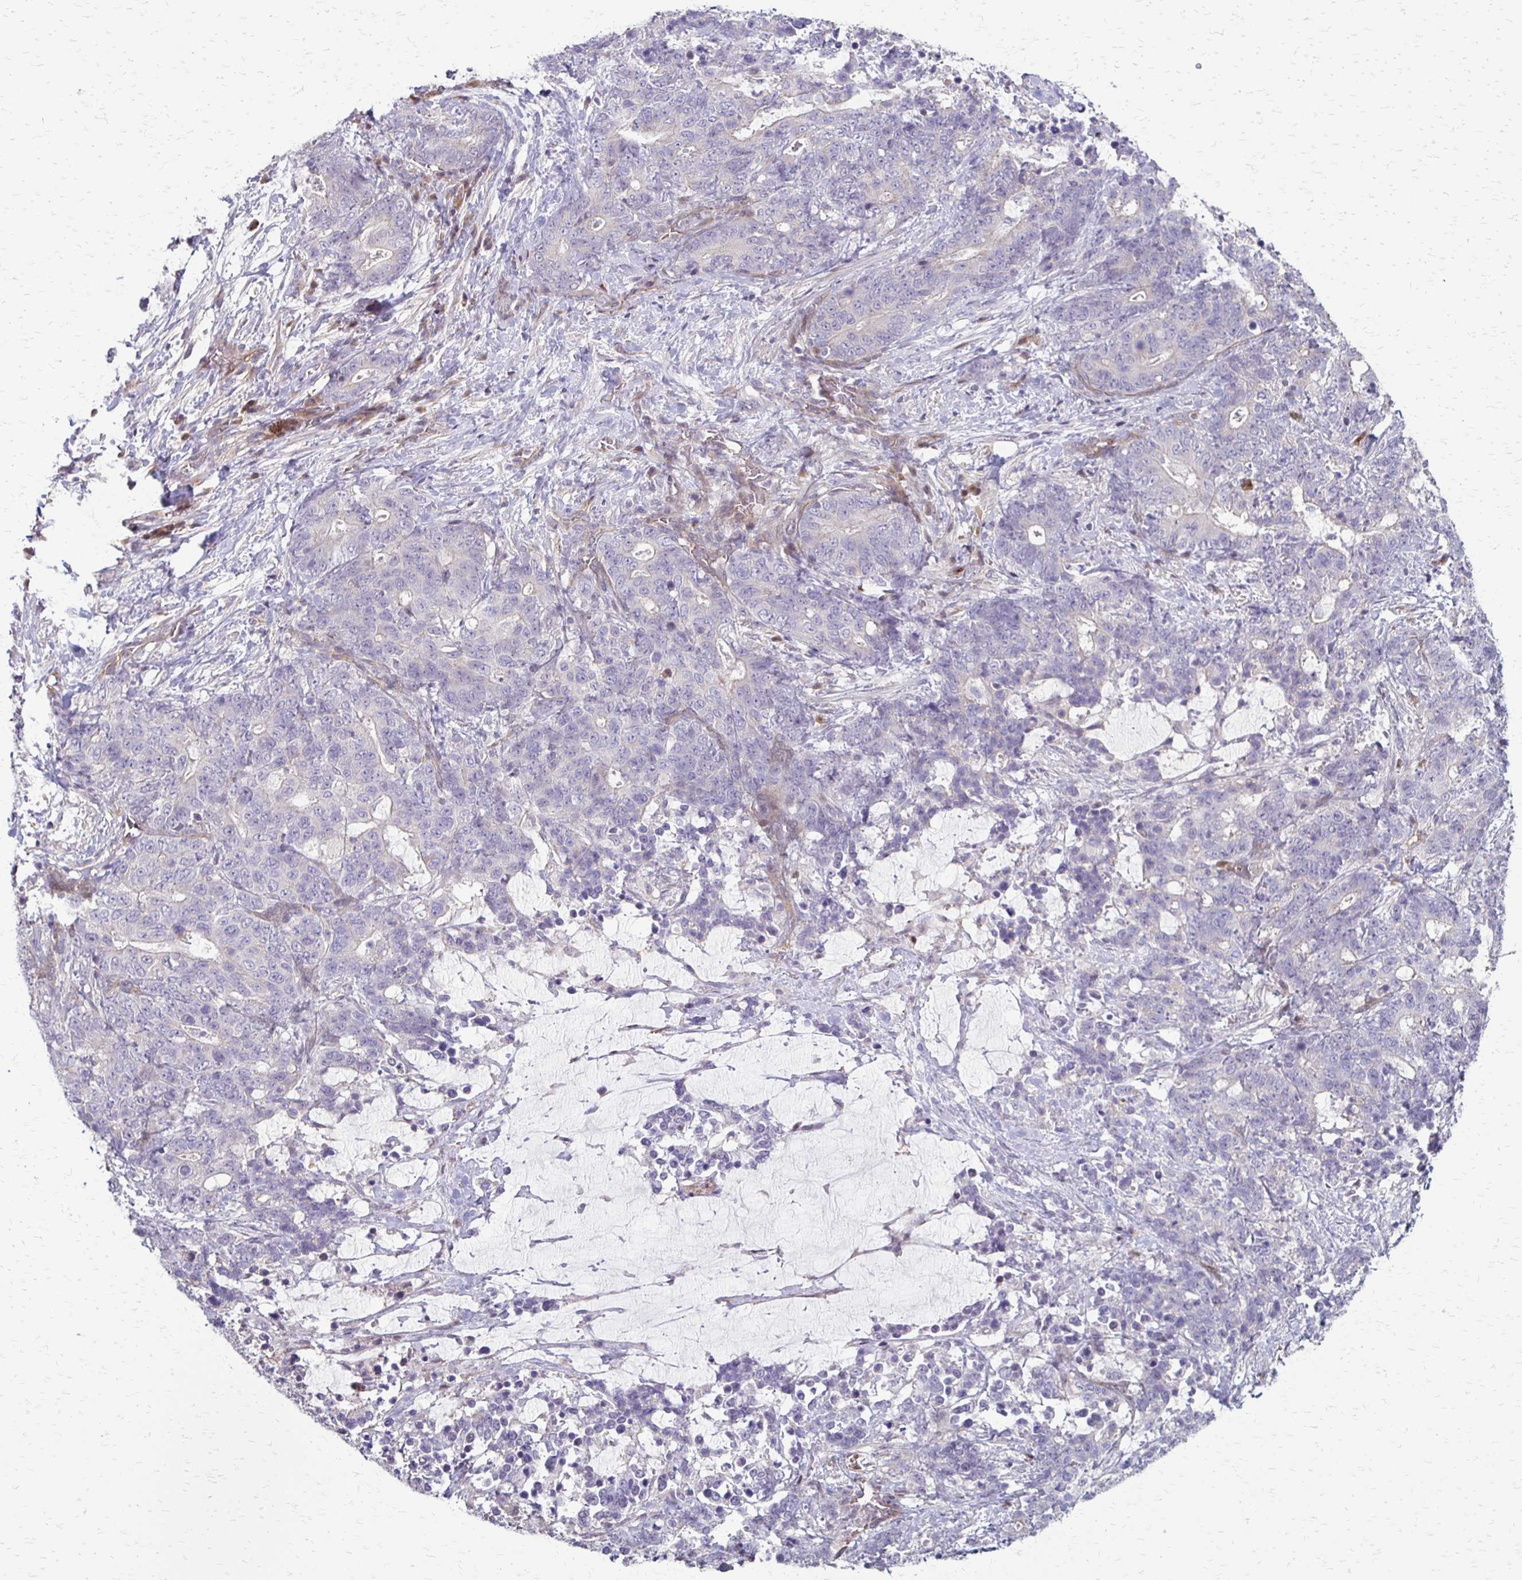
{"staining": {"intensity": "negative", "quantity": "none", "location": "none"}, "tissue": "stomach cancer", "cell_type": "Tumor cells", "image_type": "cancer", "snomed": [{"axis": "morphology", "description": "Normal tissue, NOS"}, {"axis": "morphology", "description": "Adenocarcinoma, NOS"}, {"axis": "topography", "description": "Stomach"}], "caption": "This is a histopathology image of immunohistochemistry (IHC) staining of adenocarcinoma (stomach), which shows no positivity in tumor cells.", "gene": "CFL2", "patient": {"sex": "female", "age": 64}}